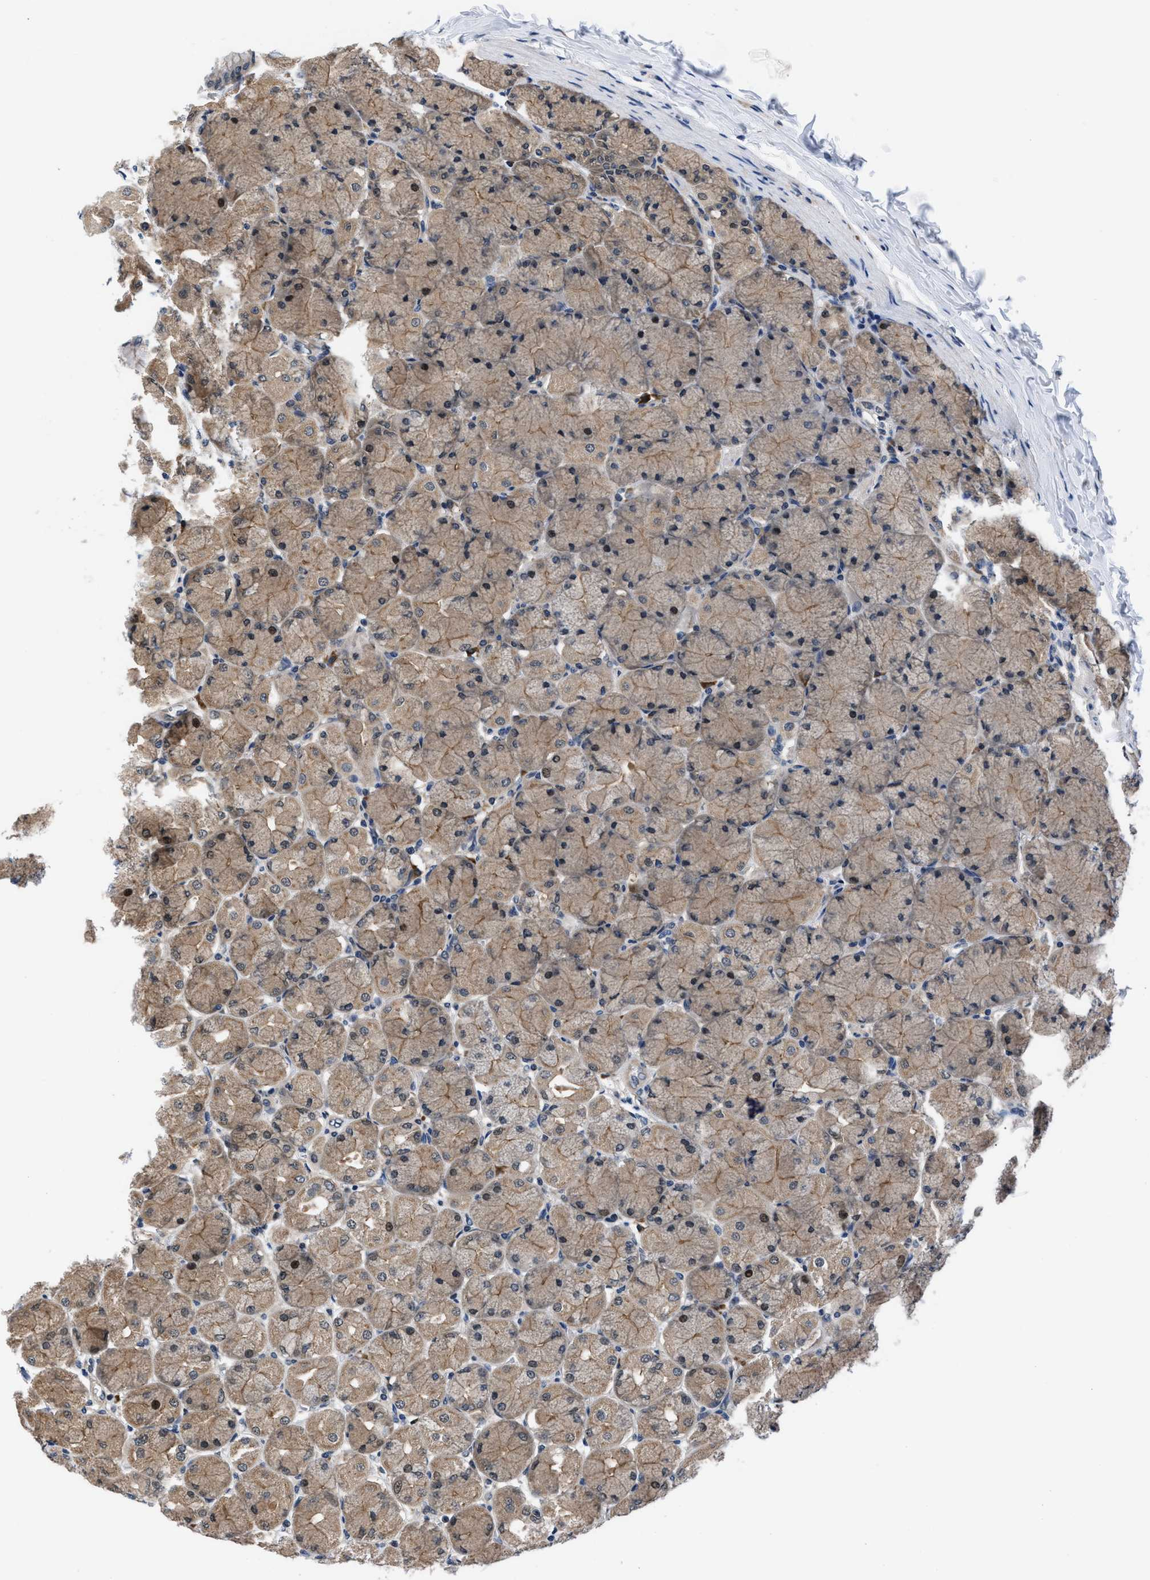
{"staining": {"intensity": "weak", "quantity": ">75%", "location": "cytoplasmic/membranous"}, "tissue": "stomach", "cell_type": "Glandular cells", "image_type": "normal", "snomed": [{"axis": "morphology", "description": "Normal tissue, NOS"}, {"axis": "topography", "description": "Stomach, upper"}], "caption": "This micrograph exhibits normal stomach stained with immunohistochemistry (IHC) to label a protein in brown. The cytoplasmic/membranous of glandular cells show weak positivity for the protein. Nuclei are counter-stained blue.", "gene": "PRPSAP2", "patient": {"sex": "female", "age": 56}}